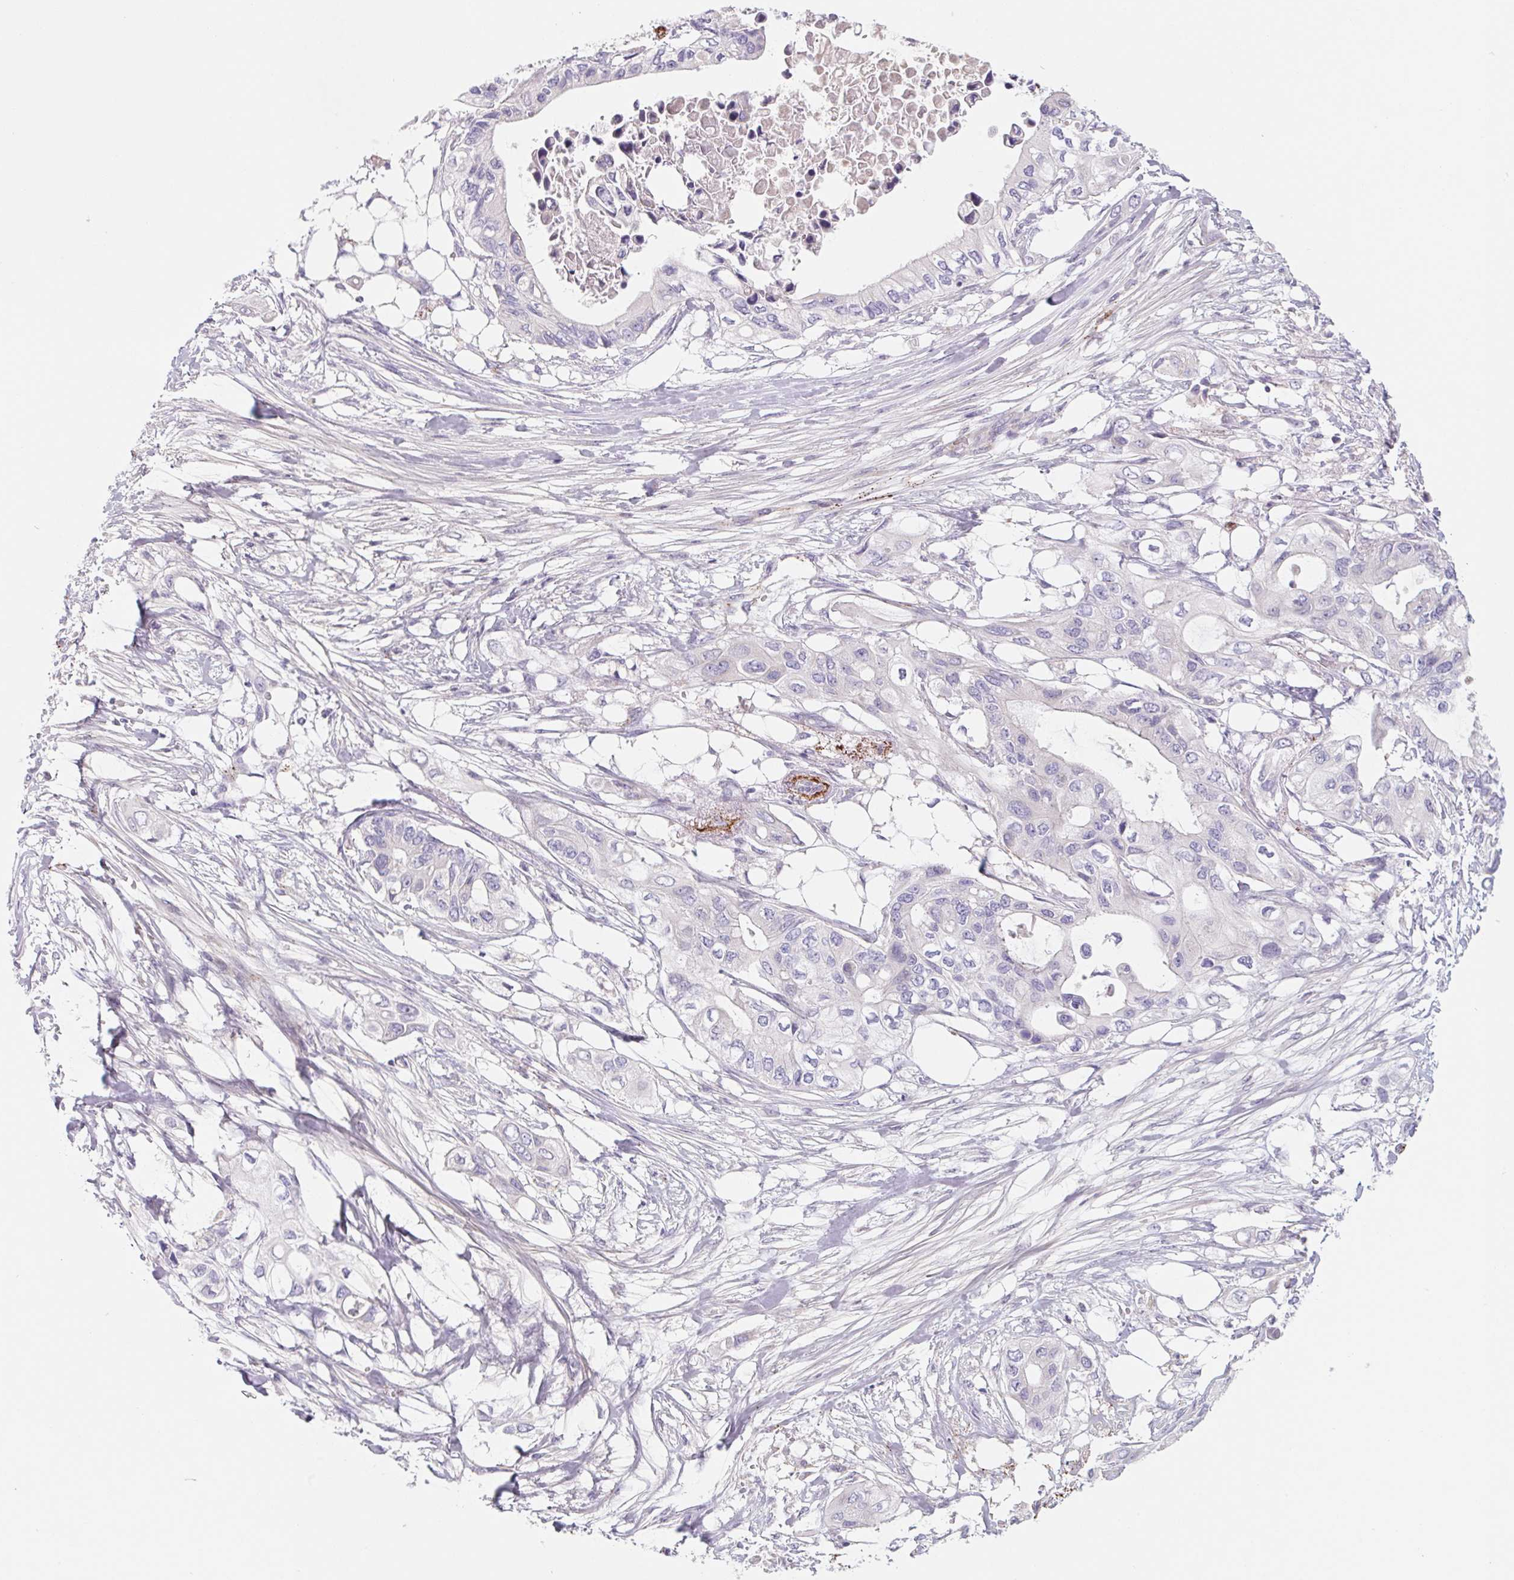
{"staining": {"intensity": "negative", "quantity": "none", "location": "none"}, "tissue": "pancreatic cancer", "cell_type": "Tumor cells", "image_type": "cancer", "snomed": [{"axis": "morphology", "description": "Adenocarcinoma, NOS"}, {"axis": "topography", "description": "Pancreas"}], "caption": "Immunohistochemistry of human pancreatic adenocarcinoma reveals no positivity in tumor cells.", "gene": "LPA", "patient": {"sex": "female", "age": 63}}